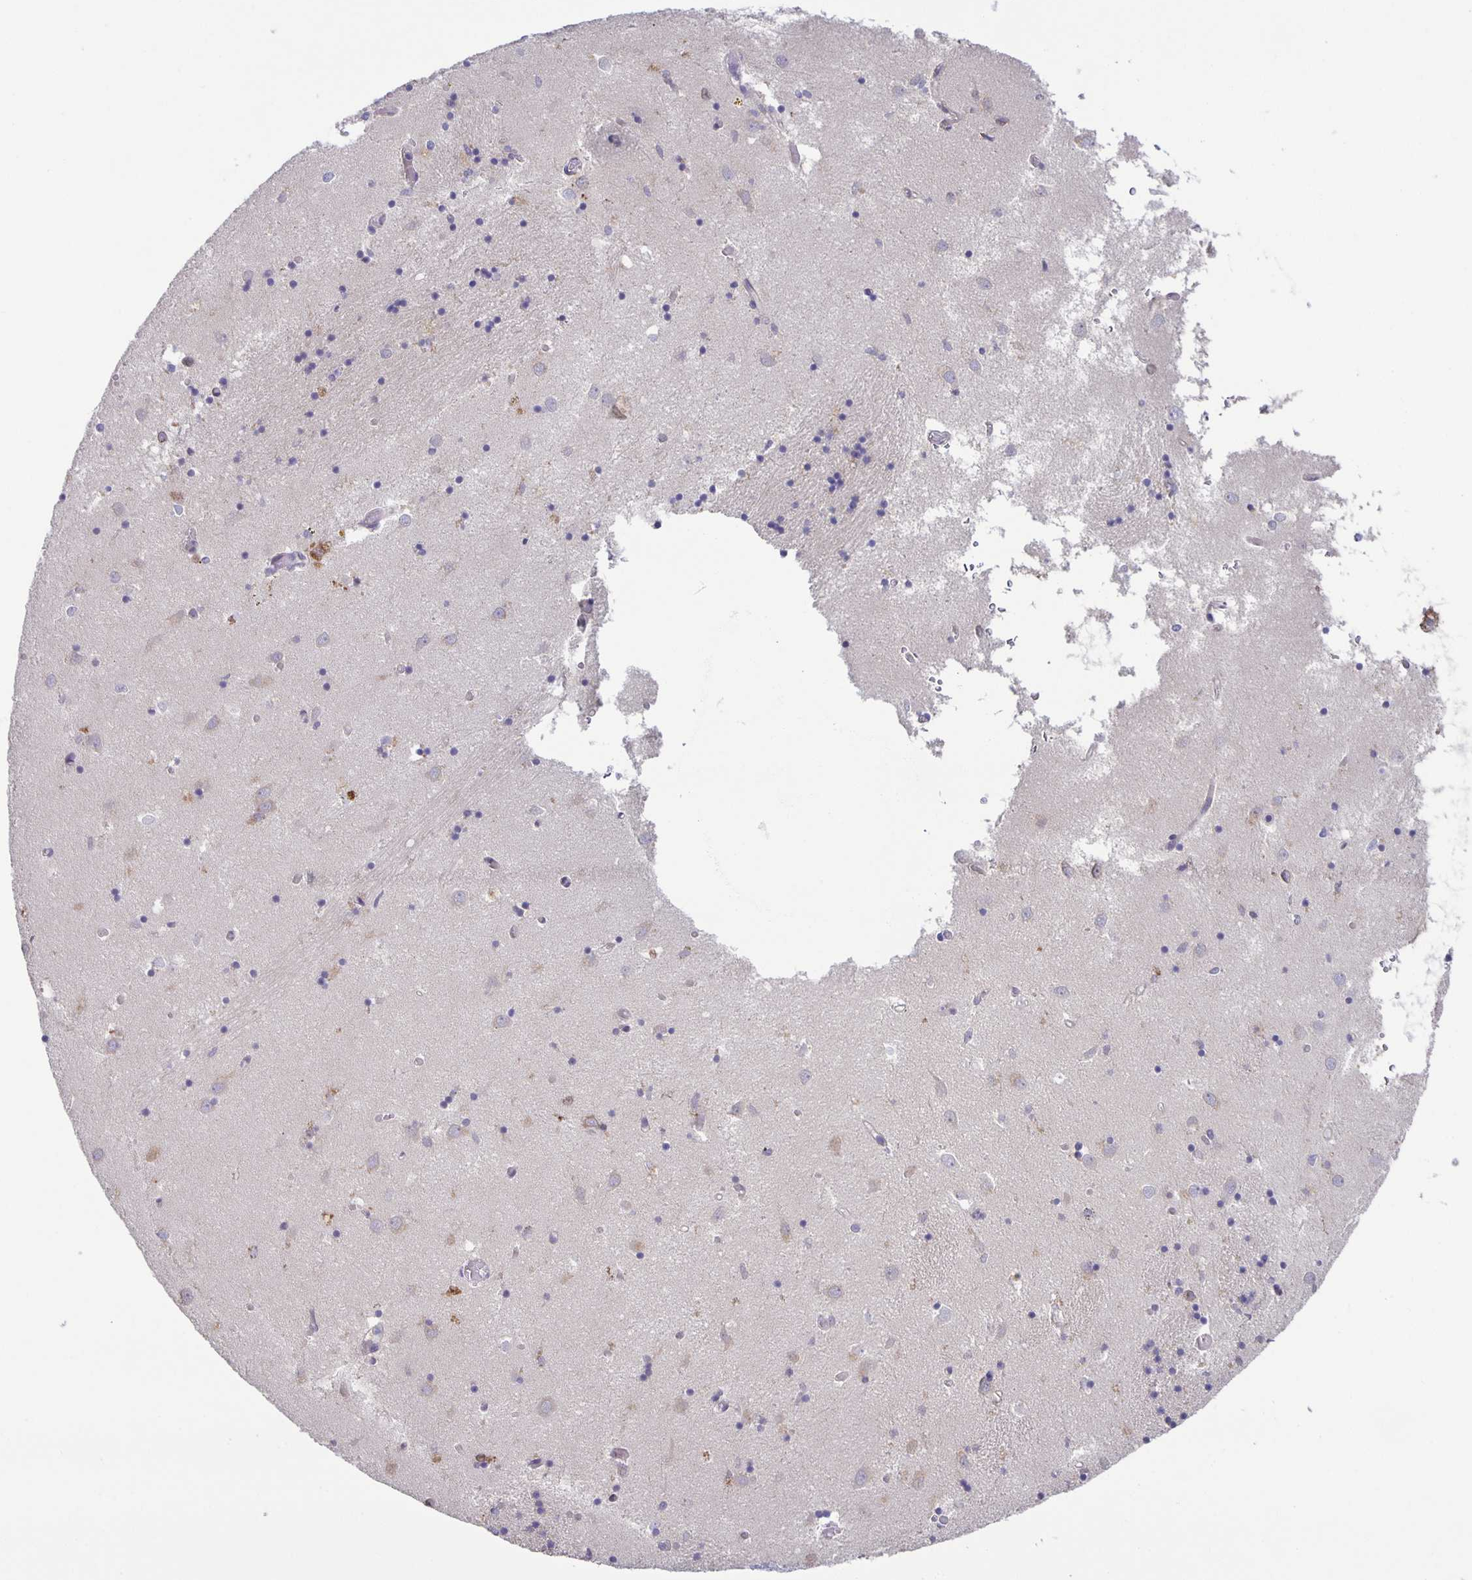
{"staining": {"intensity": "negative", "quantity": "none", "location": "none"}, "tissue": "caudate", "cell_type": "Glial cells", "image_type": "normal", "snomed": [{"axis": "morphology", "description": "Normal tissue, NOS"}, {"axis": "topography", "description": "Lateral ventricle wall"}], "caption": "This histopathology image is of normal caudate stained with immunohistochemistry (IHC) to label a protein in brown with the nuclei are counter-stained blue. There is no positivity in glial cells. (DAB IHC, high magnification).", "gene": "PTPN3", "patient": {"sex": "male", "age": 70}}